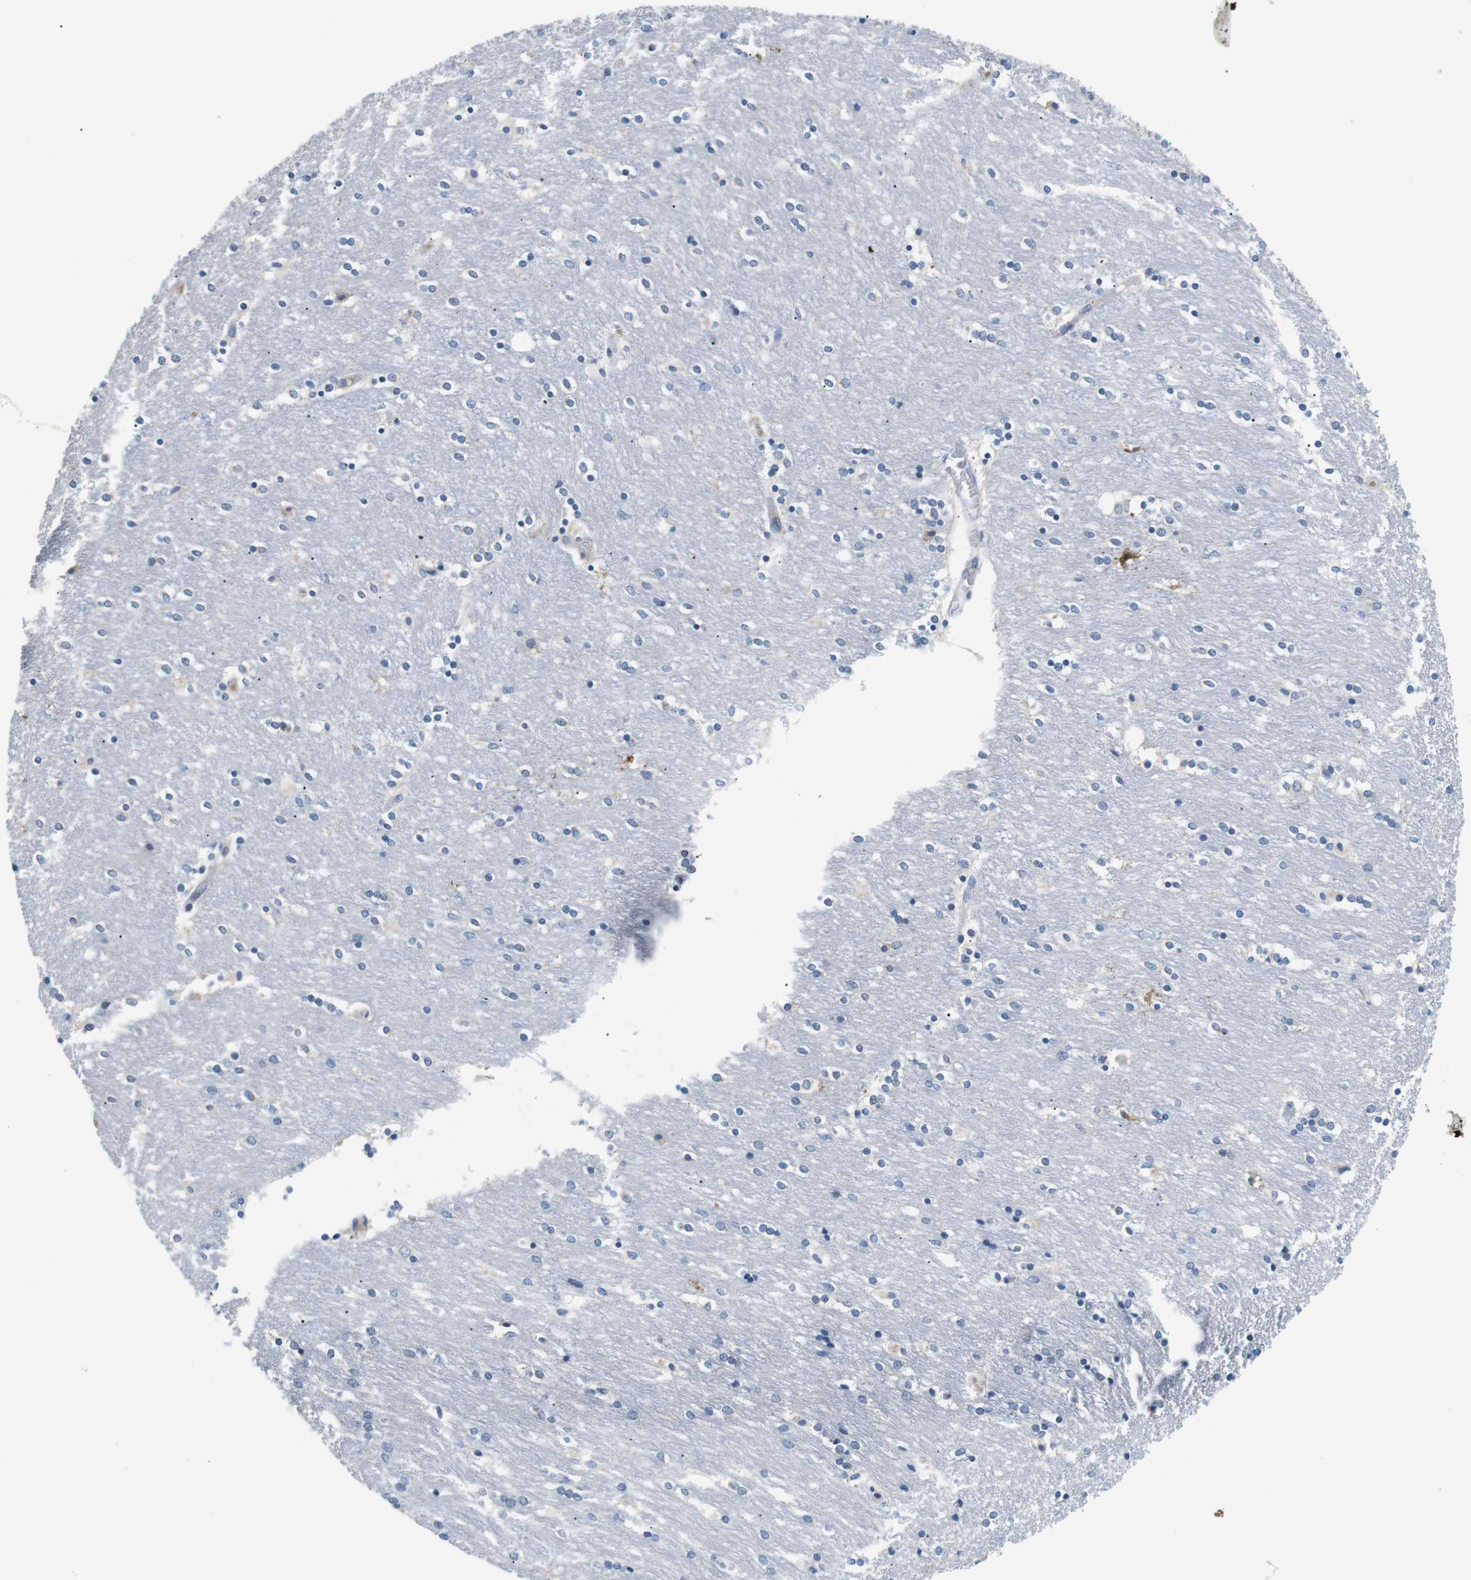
{"staining": {"intensity": "weak", "quantity": "<25%", "location": "cytoplasmic/membranous"}, "tissue": "caudate", "cell_type": "Glial cells", "image_type": "normal", "snomed": [{"axis": "morphology", "description": "Normal tissue, NOS"}, {"axis": "topography", "description": "Lateral ventricle wall"}], "caption": "The photomicrograph demonstrates no significant positivity in glial cells of caudate. Brightfield microscopy of IHC stained with DAB (3,3'-diaminobenzidine) (brown) and hematoxylin (blue), captured at high magnification.", "gene": "UNC5CL", "patient": {"sex": "female", "age": 54}}